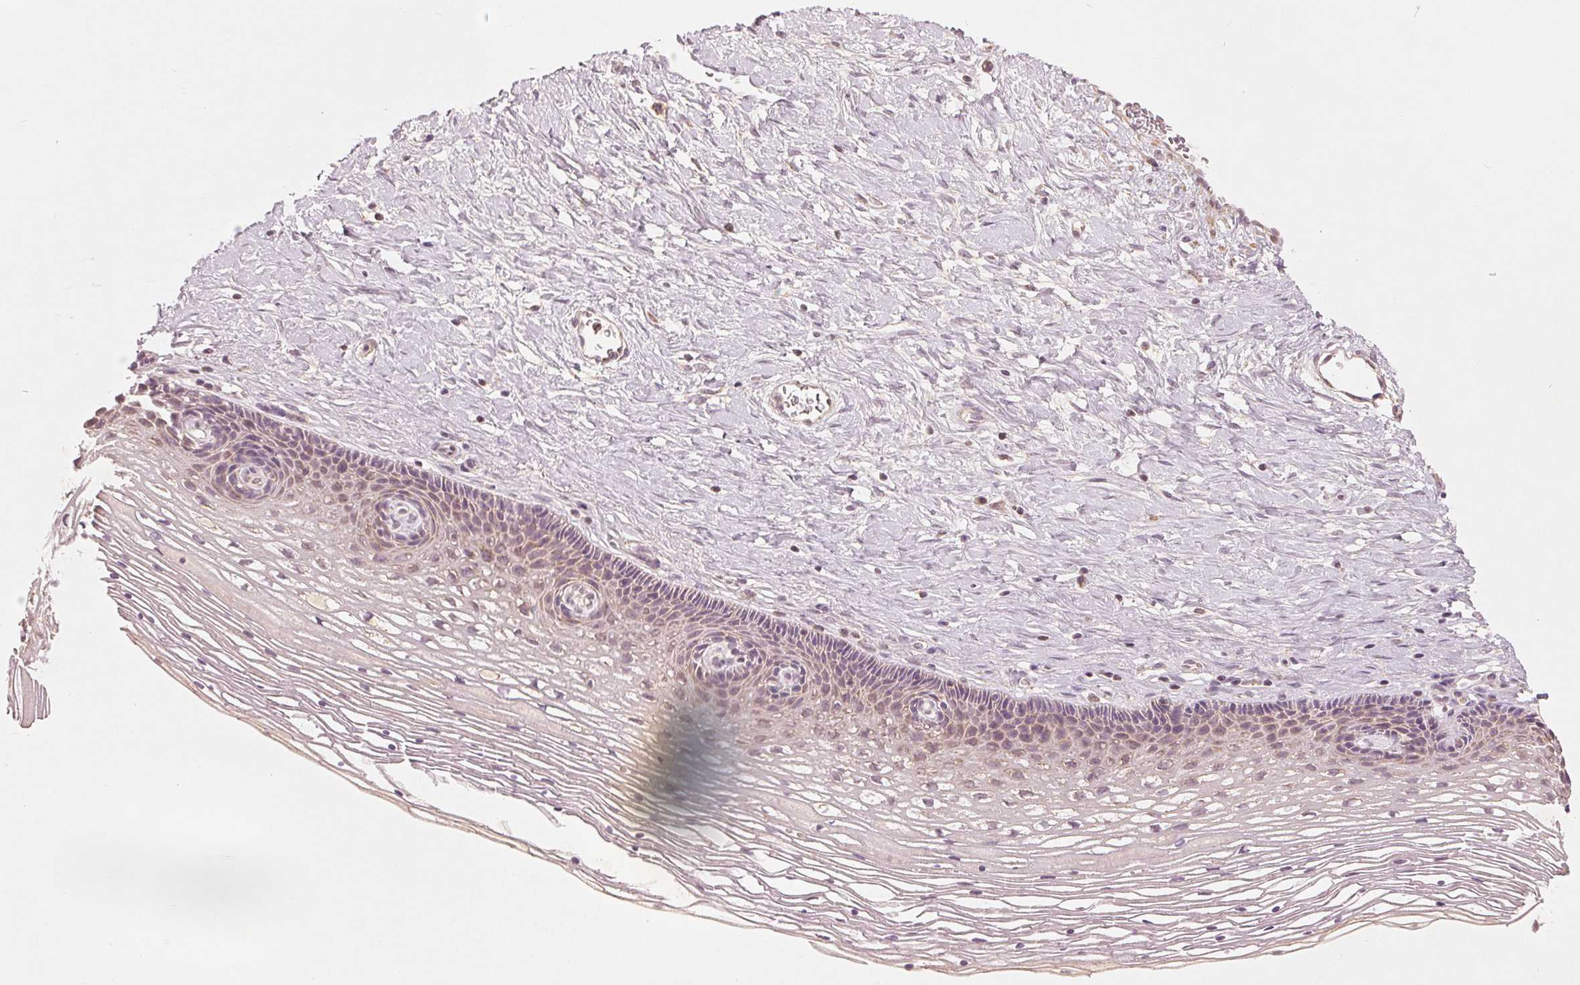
{"staining": {"intensity": "weak", "quantity": "<25%", "location": "cytoplasmic/membranous"}, "tissue": "cervix", "cell_type": "Glandular cells", "image_type": "normal", "snomed": [{"axis": "morphology", "description": "Normal tissue, NOS"}, {"axis": "topography", "description": "Cervix"}], "caption": "IHC of benign human cervix displays no expression in glandular cells. (DAB (3,3'-diaminobenzidine) immunohistochemistry visualized using brightfield microscopy, high magnification).", "gene": "GHITM", "patient": {"sex": "female", "age": 34}}